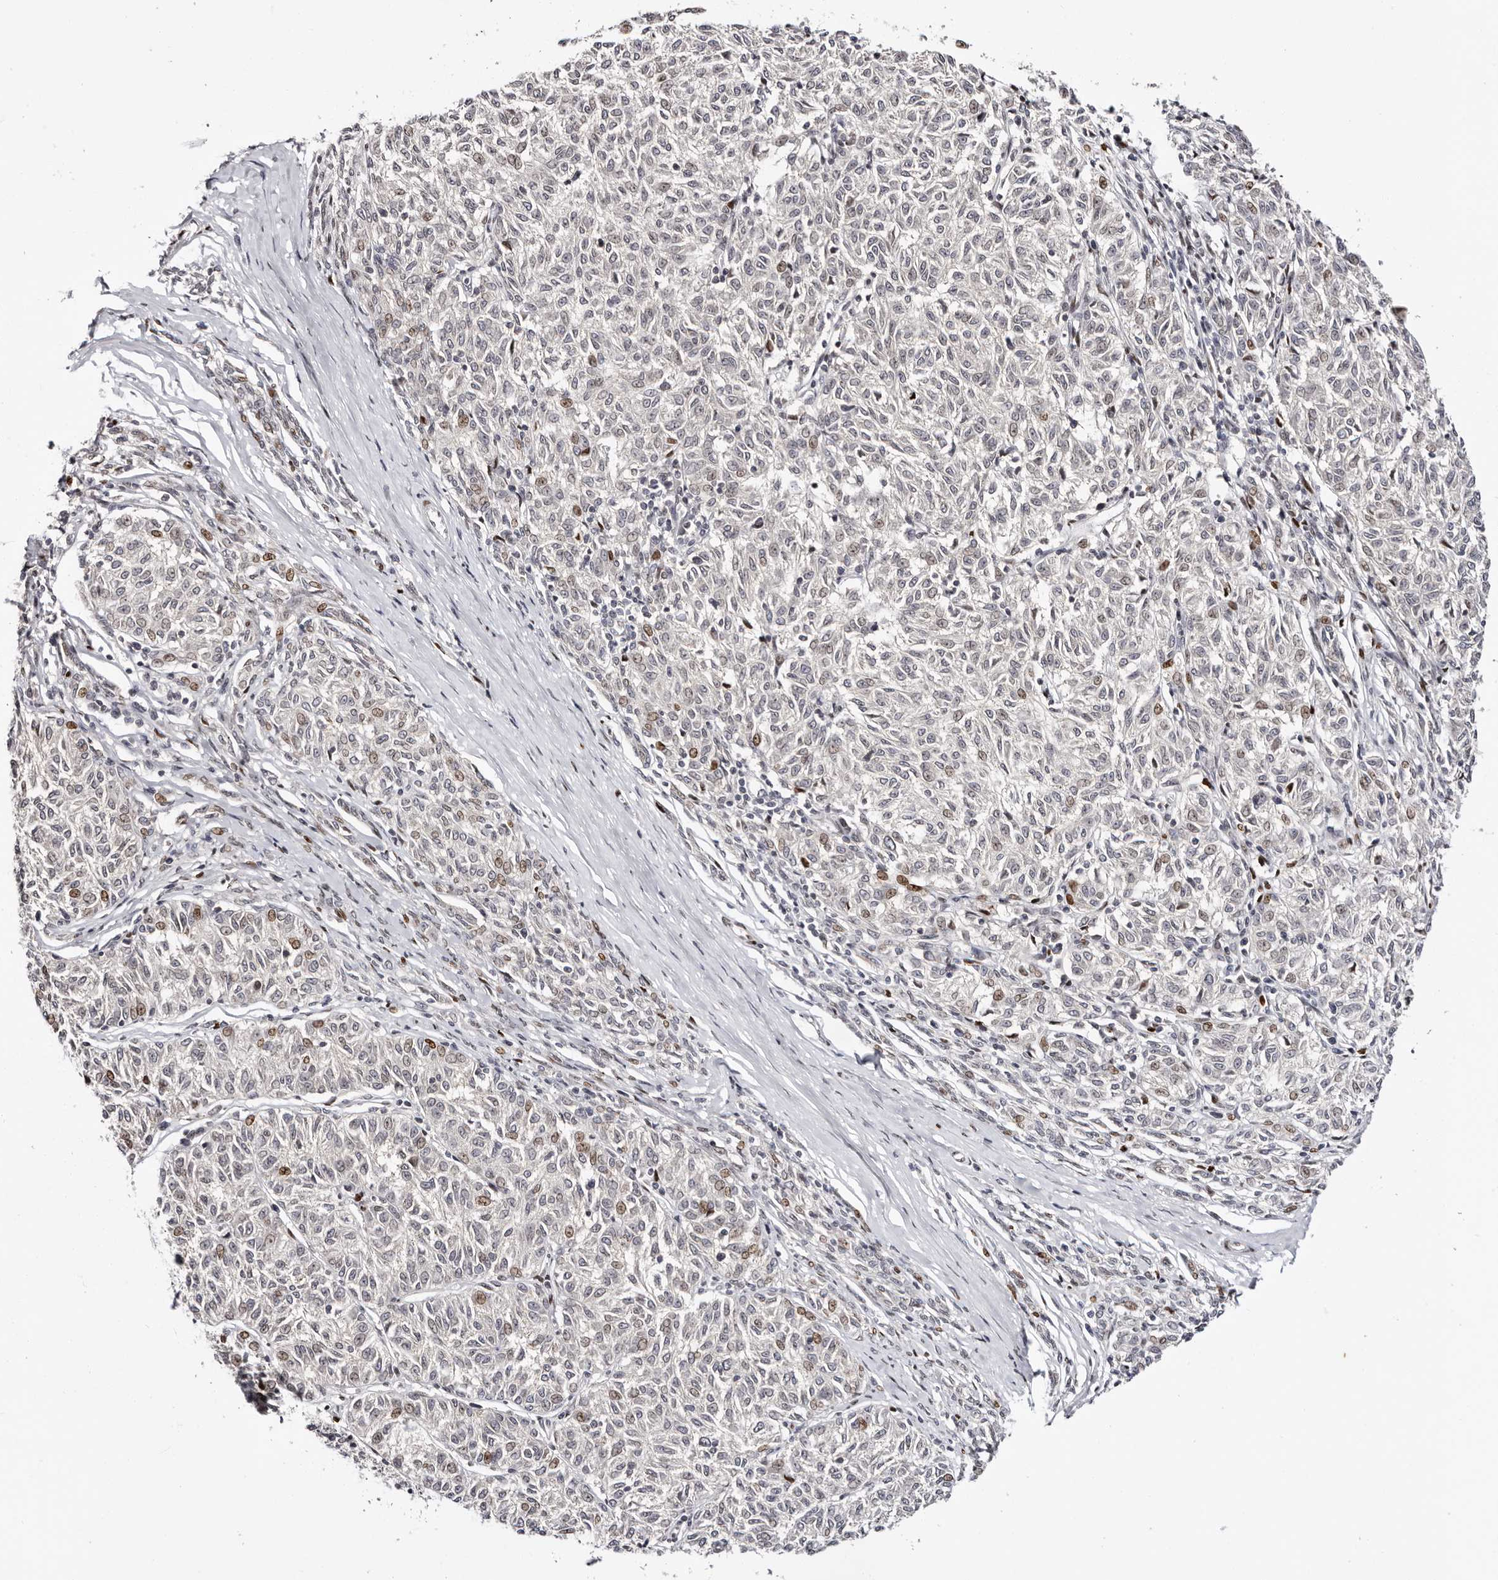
{"staining": {"intensity": "moderate", "quantity": "<25%", "location": "nuclear"}, "tissue": "melanoma", "cell_type": "Tumor cells", "image_type": "cancer", "snomed": [{"axis": "morphology", "description": "Malignant melanoma, NOS"}, {"axis": "topography", "description": "Skin"}], "caption": "Protein positivity by immunohistochemistry (IHC) reveals moderate nuclear expression in about <25% of tumor cells in melanoma.", "gene": "NUP153", "patient": {"sex": "female", "age": 72}}